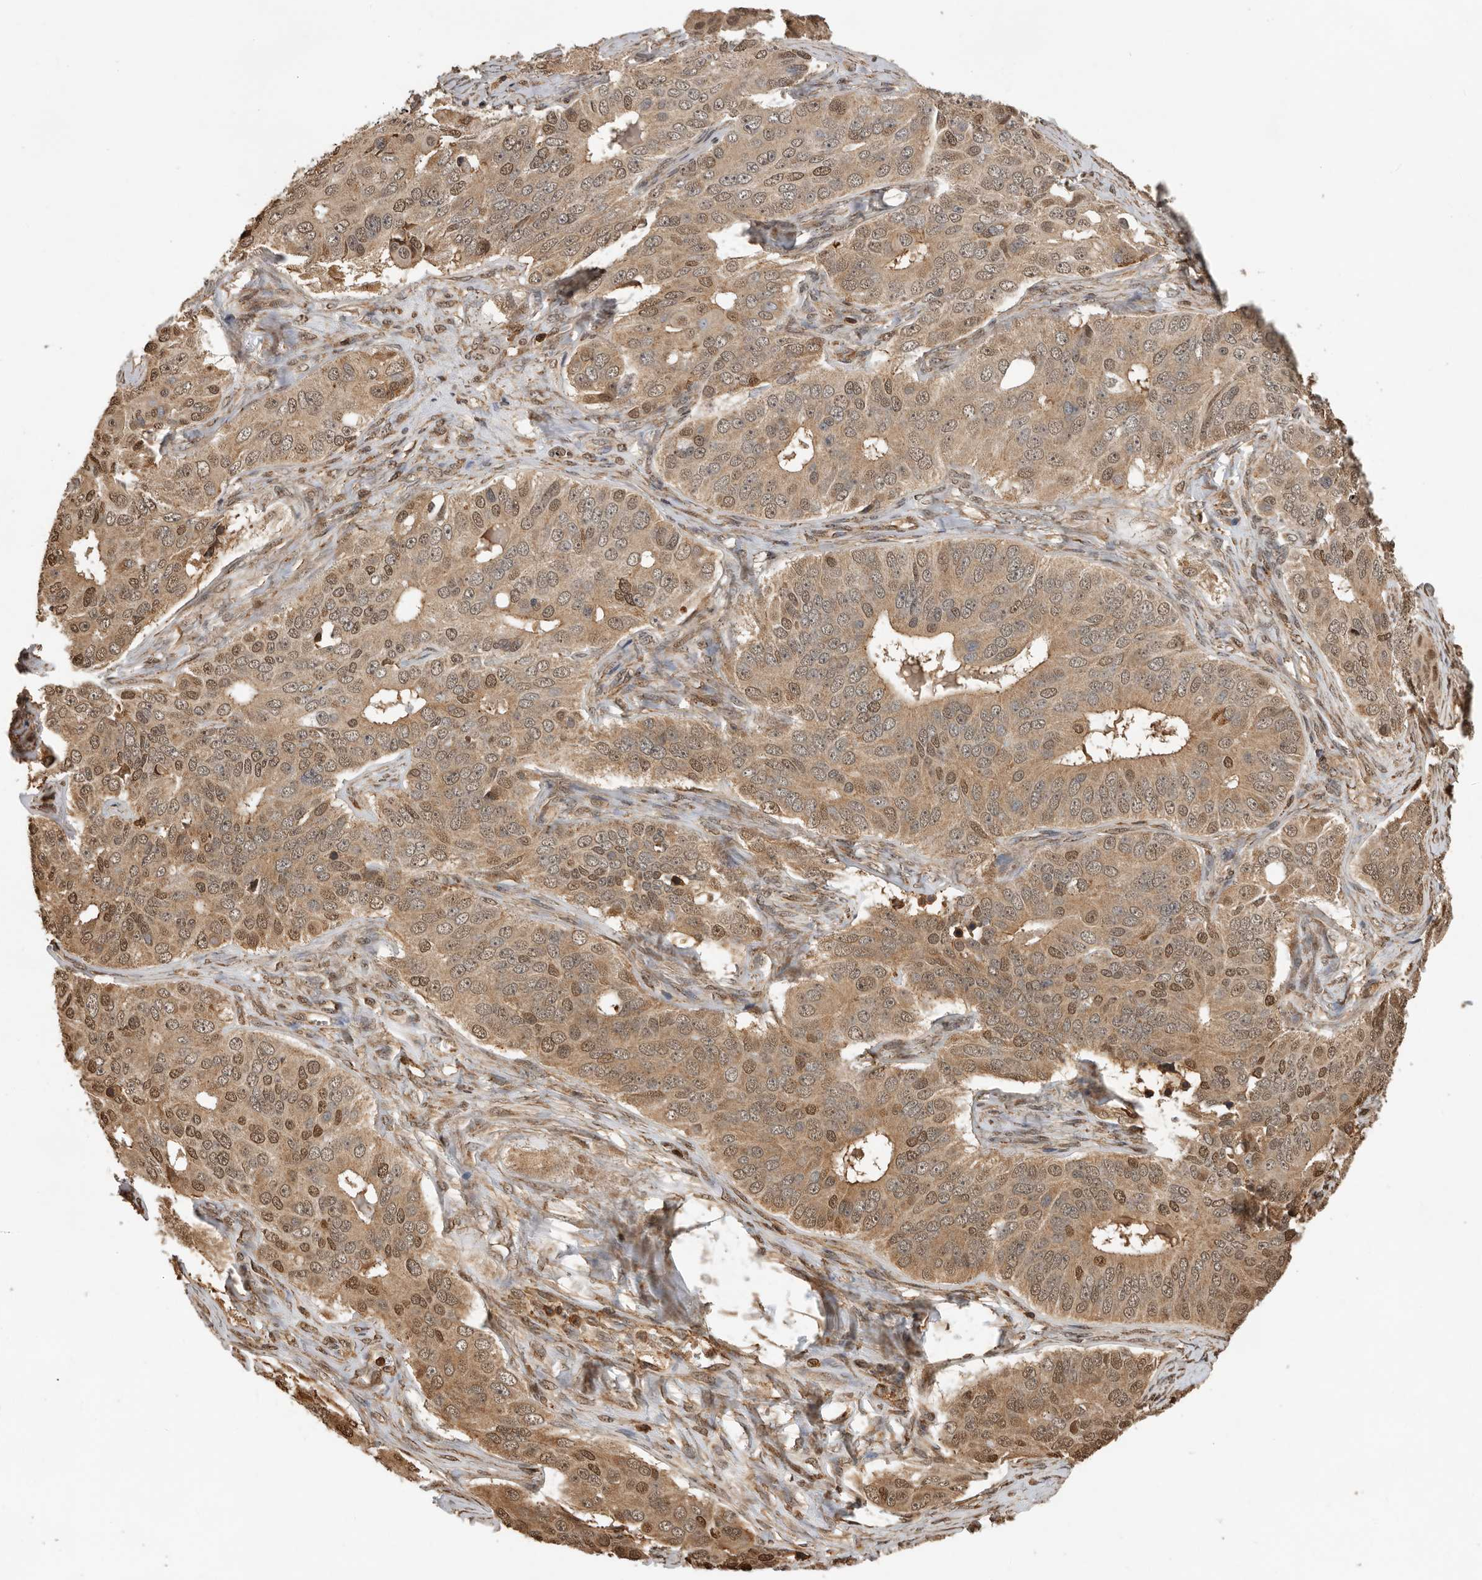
{"staining": {"intensity": "moderate", "quantity": ">75%", "location": "cytoplasmic/membranous,nuclear"}, "tissue": "ovarian cancer", "cell_type": "Tumor cells", "image_type": "cancer", "snomed": [{"axis": "morphology", "description": "Carcinoma, endometroid"}, {"axis": "topography", "description": "Ovary"}], "caption": "A brown stain labels moderate cytoplasmic/membranous and nuclear staining of a protein in endometroid carcinoma (ovarian) tumor cells. (DAB (3,3'-diaminobenzidine) IHC, brown staining for protein, blue staining for nuclei).", "gene": "RNF157", "patient": {"sex": "female", "age": 51}}